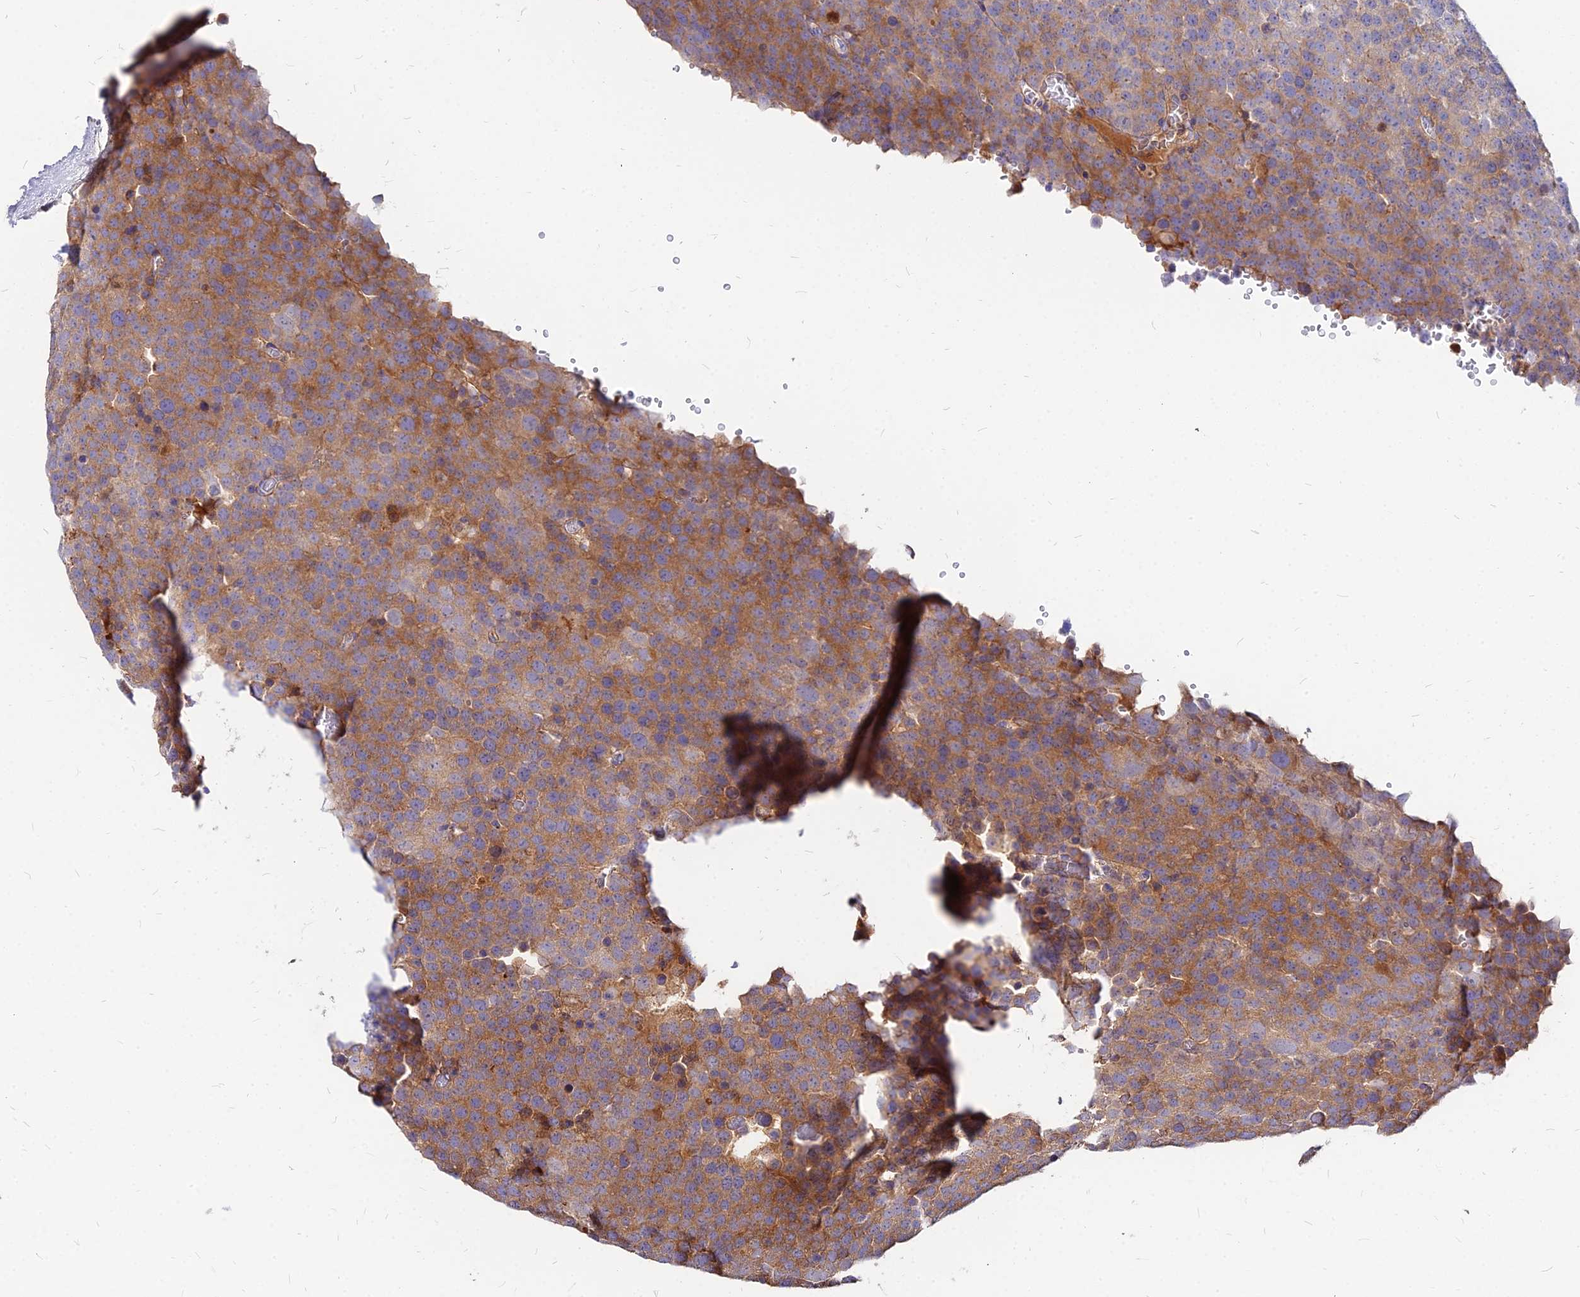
{"staining": {"intensity": "moderate", "quantity": ">75%", "location": "cytoplasmic/membranous"}, "tissue": "testis cancer", "cell_type": "Tumor cells", "image_type": "cancer", "snomed": [{"axis": "morphology", "description": "Seminoma, NOS"}, {"axis": "topography", "description": "Testis"}], "caption": "Immunohistochemical staining of seminoma (testis) displays medium levels of moderate cytoplasmic/membranous protein expression in about >75% of tumor cells. Nuclei are stained in blue.", "gene": "ACSM6", "patient": {"sex": "male", "age": 71}}